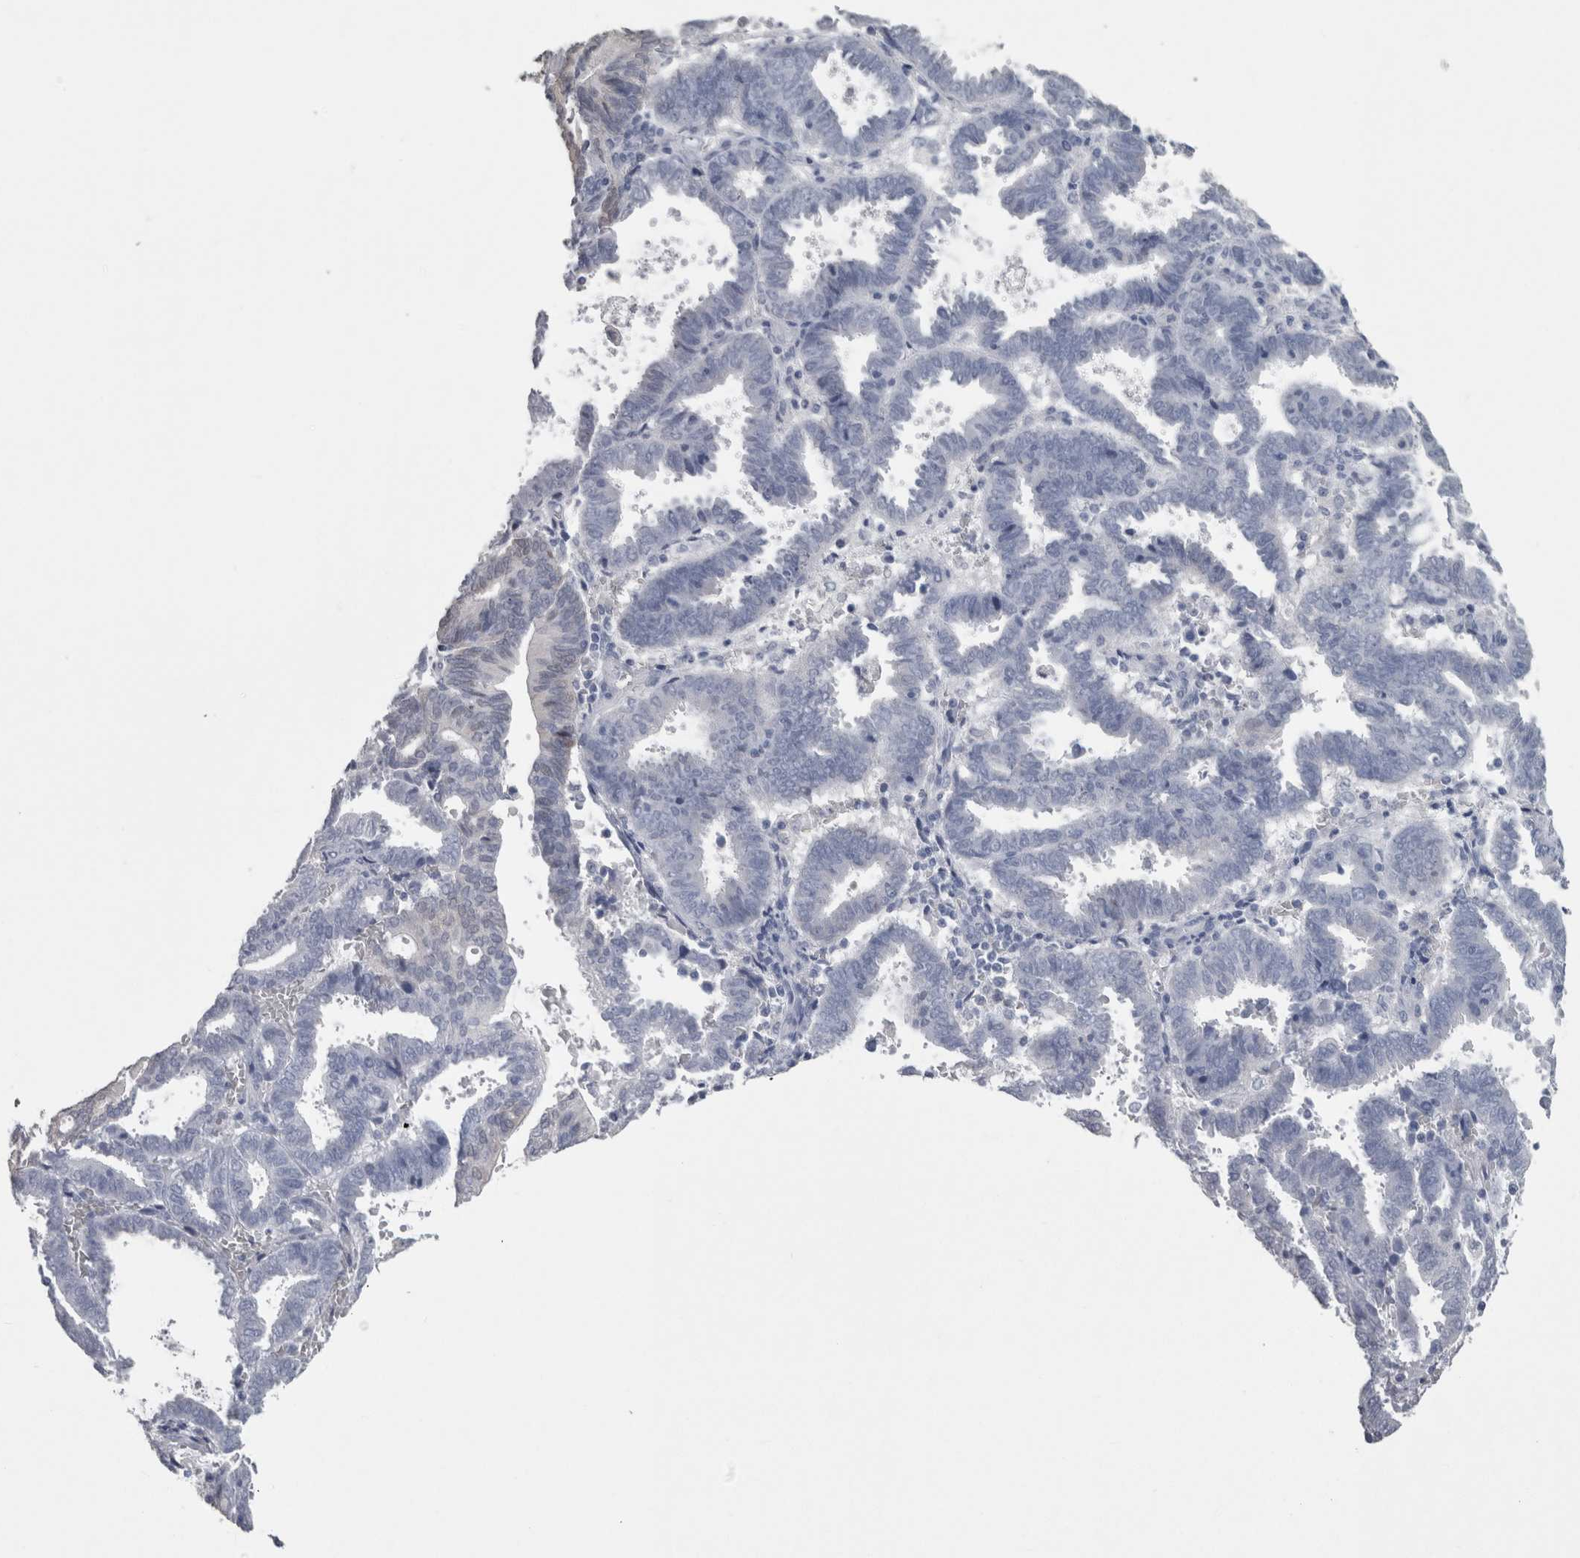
{"staining": {"intensity": "negative", "quantity": "none", "location": "none"}, "tissue": "endometrial cancer", "cell_type": "Tumor cells", "image_type": "cancer", "snomed": [{"axis": "morphology", "description": "Adenocarcinoma, NOS"}, {"axis": "topography", "description": "Uterus"}], "caption": "An image of endometrial cancer (adenocarcinoma) stained for a protein exhibits no brown staining in tumor cells.", "gene": "CA8", "patient": {"sex": "female", "age": 83}}